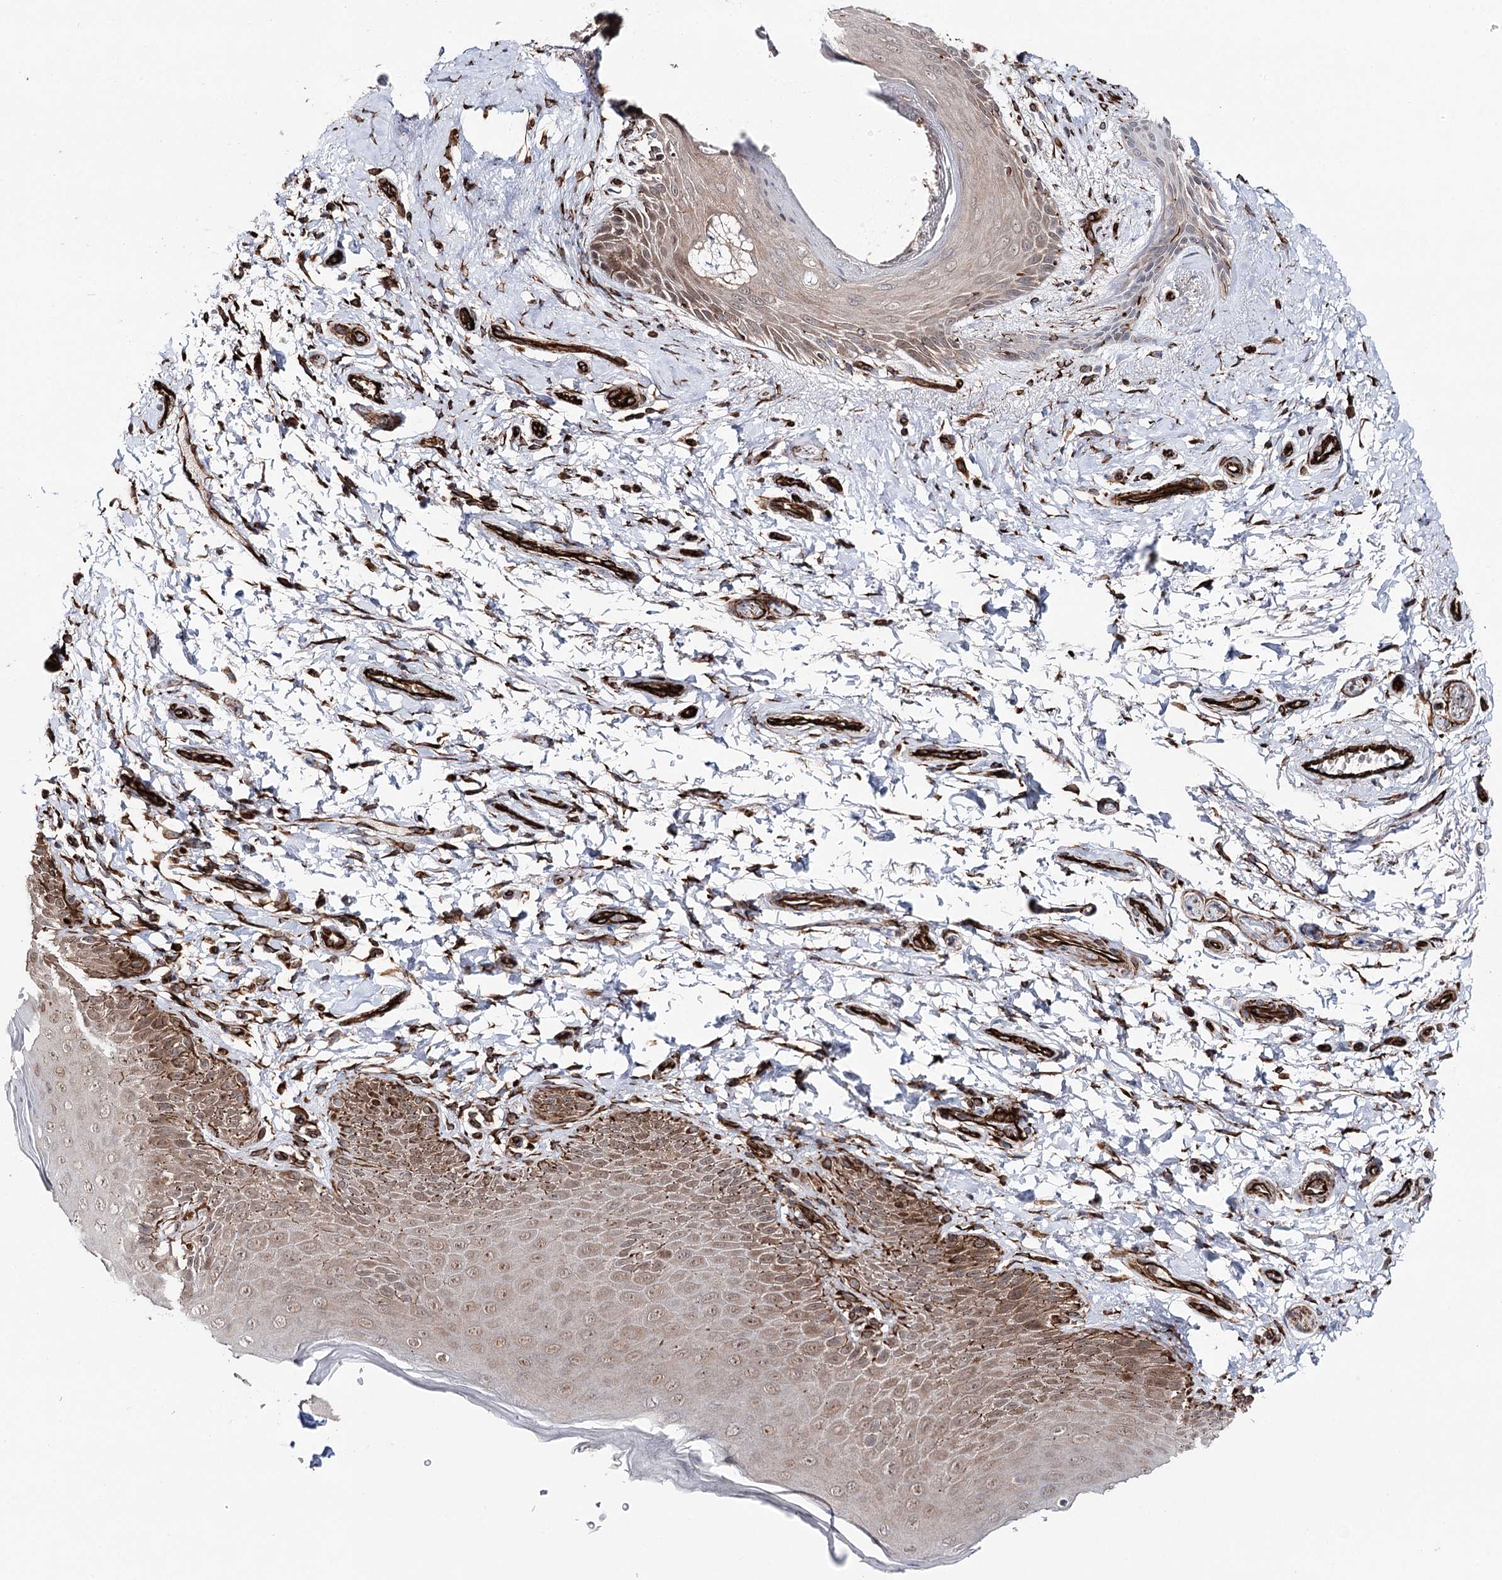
{"staining": {"intensity": "moderate", "quantity": ">75%", "location": "cytoplasmic/membranous,nuclear"}, "tissue": "skin", "cell_type": "Epidermal cells", "image_type": "normal", "snomed": [{"axis": "morphology", "description": "Normal tissue, NOS"}, {"axis": "topography", "description": "Anal"}], "caption": "This histopathology image displays unremarkable skin stained with IHC to label a protein in brown. The cytoplasmic/membranous,nuclear of epidermal cells show moderate positivity for the protein. Nuclei are counter-stained blue.", "gene": "MIB1", "patient": {"sex": "male", "age": 44}}